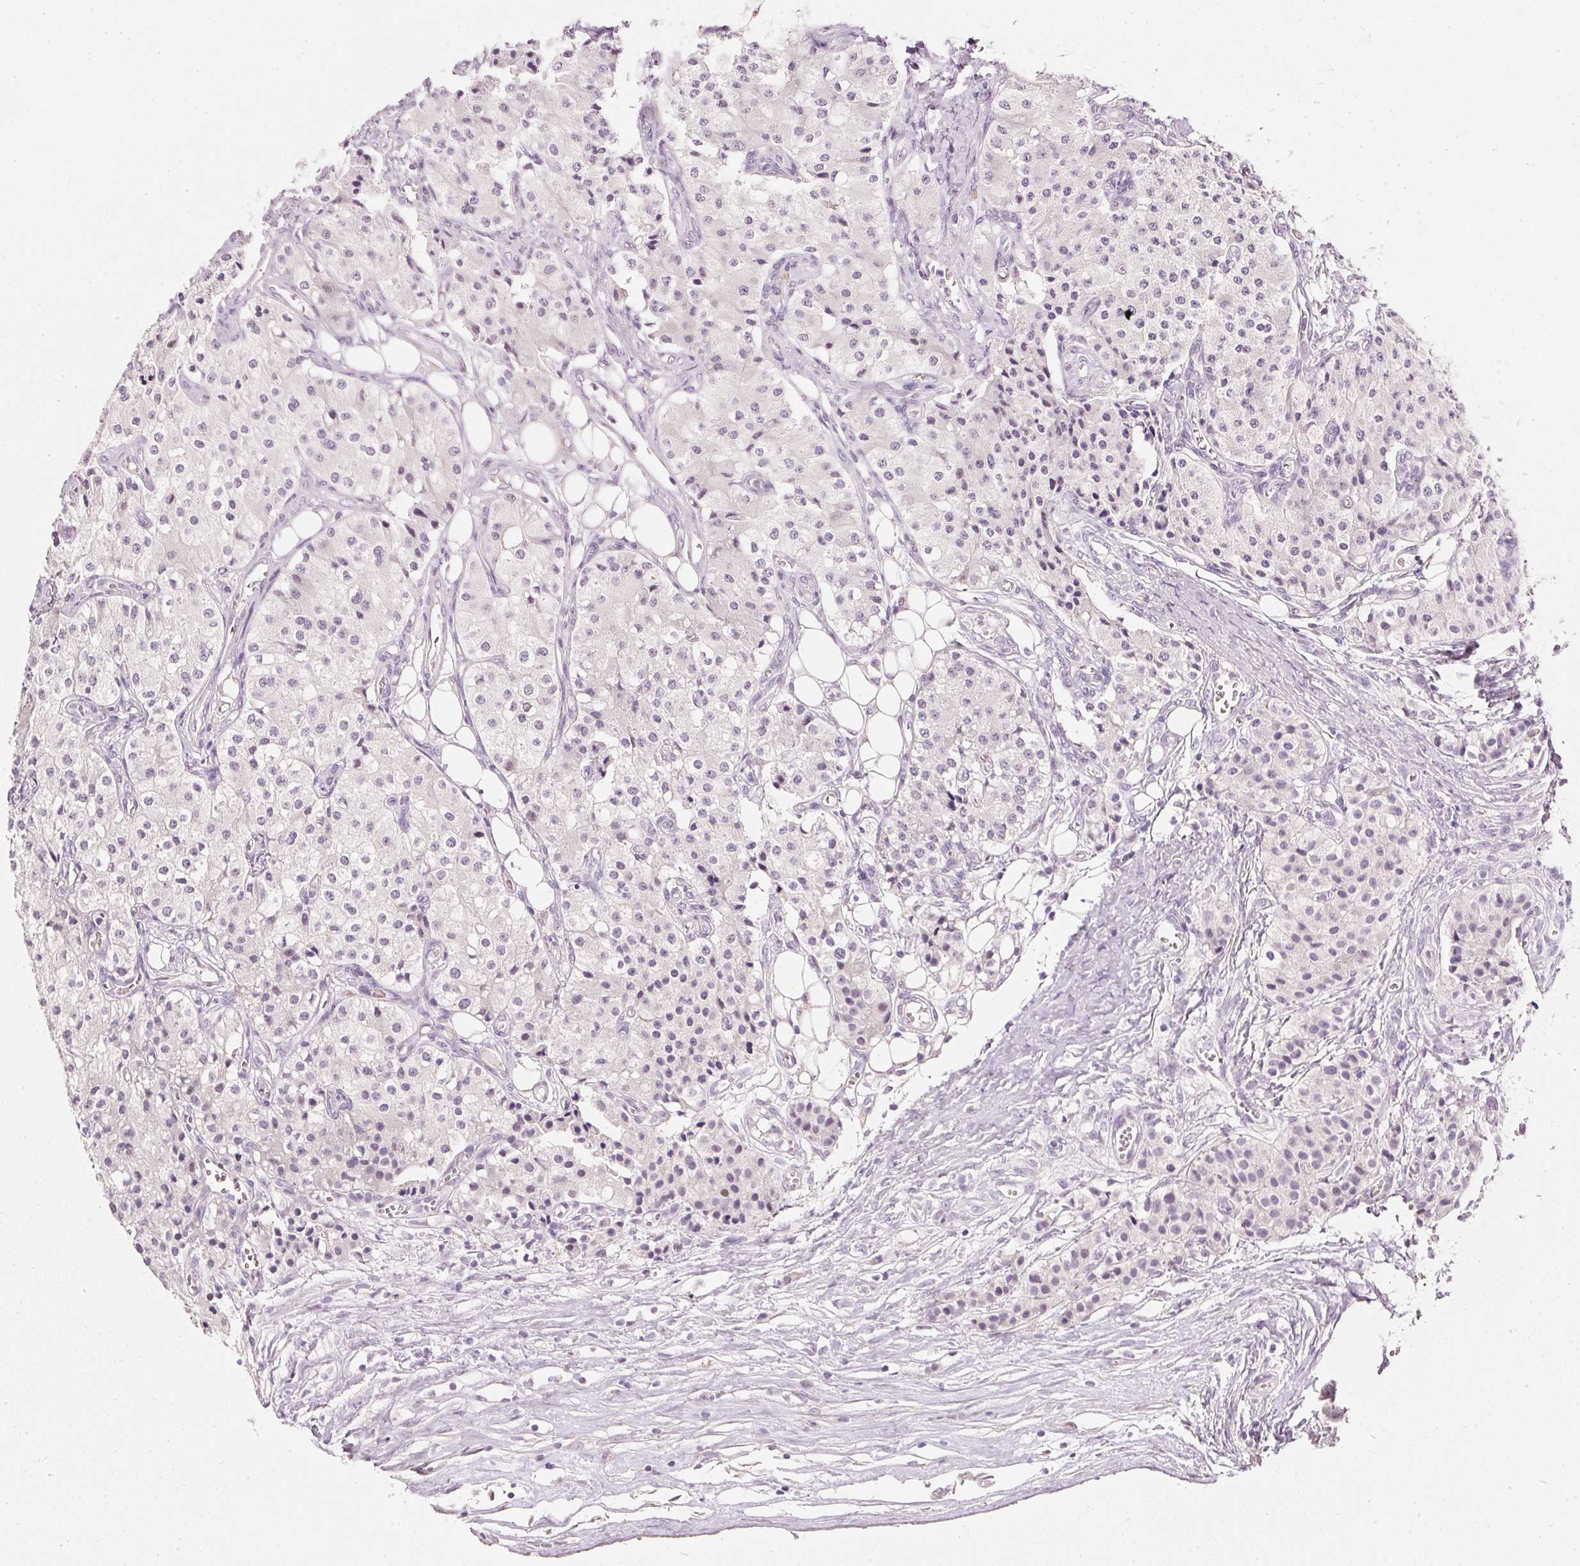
{"staining": {"intensity": "weak", "quantity": "<25%", "location": "nuclear"}, "tissue": "carcinoid", "cell_type": "Tumor cells", "image_type": "cancer", "snomed": [{"axis": "morphology", "description": "Carcinoid, malignant, NOS"}, {"axis": "topography", "description": "Colon"}], "caption": "IHC of human carcinoid reveals no staining in tumor cells. Brightfield microscopy of immunohistochemistry stained with DAB (brown) and hematoxylin (blue), captured at high magnification.", "gene": "ELAVL3", "patient": {"sex": "female", "age": 52}}